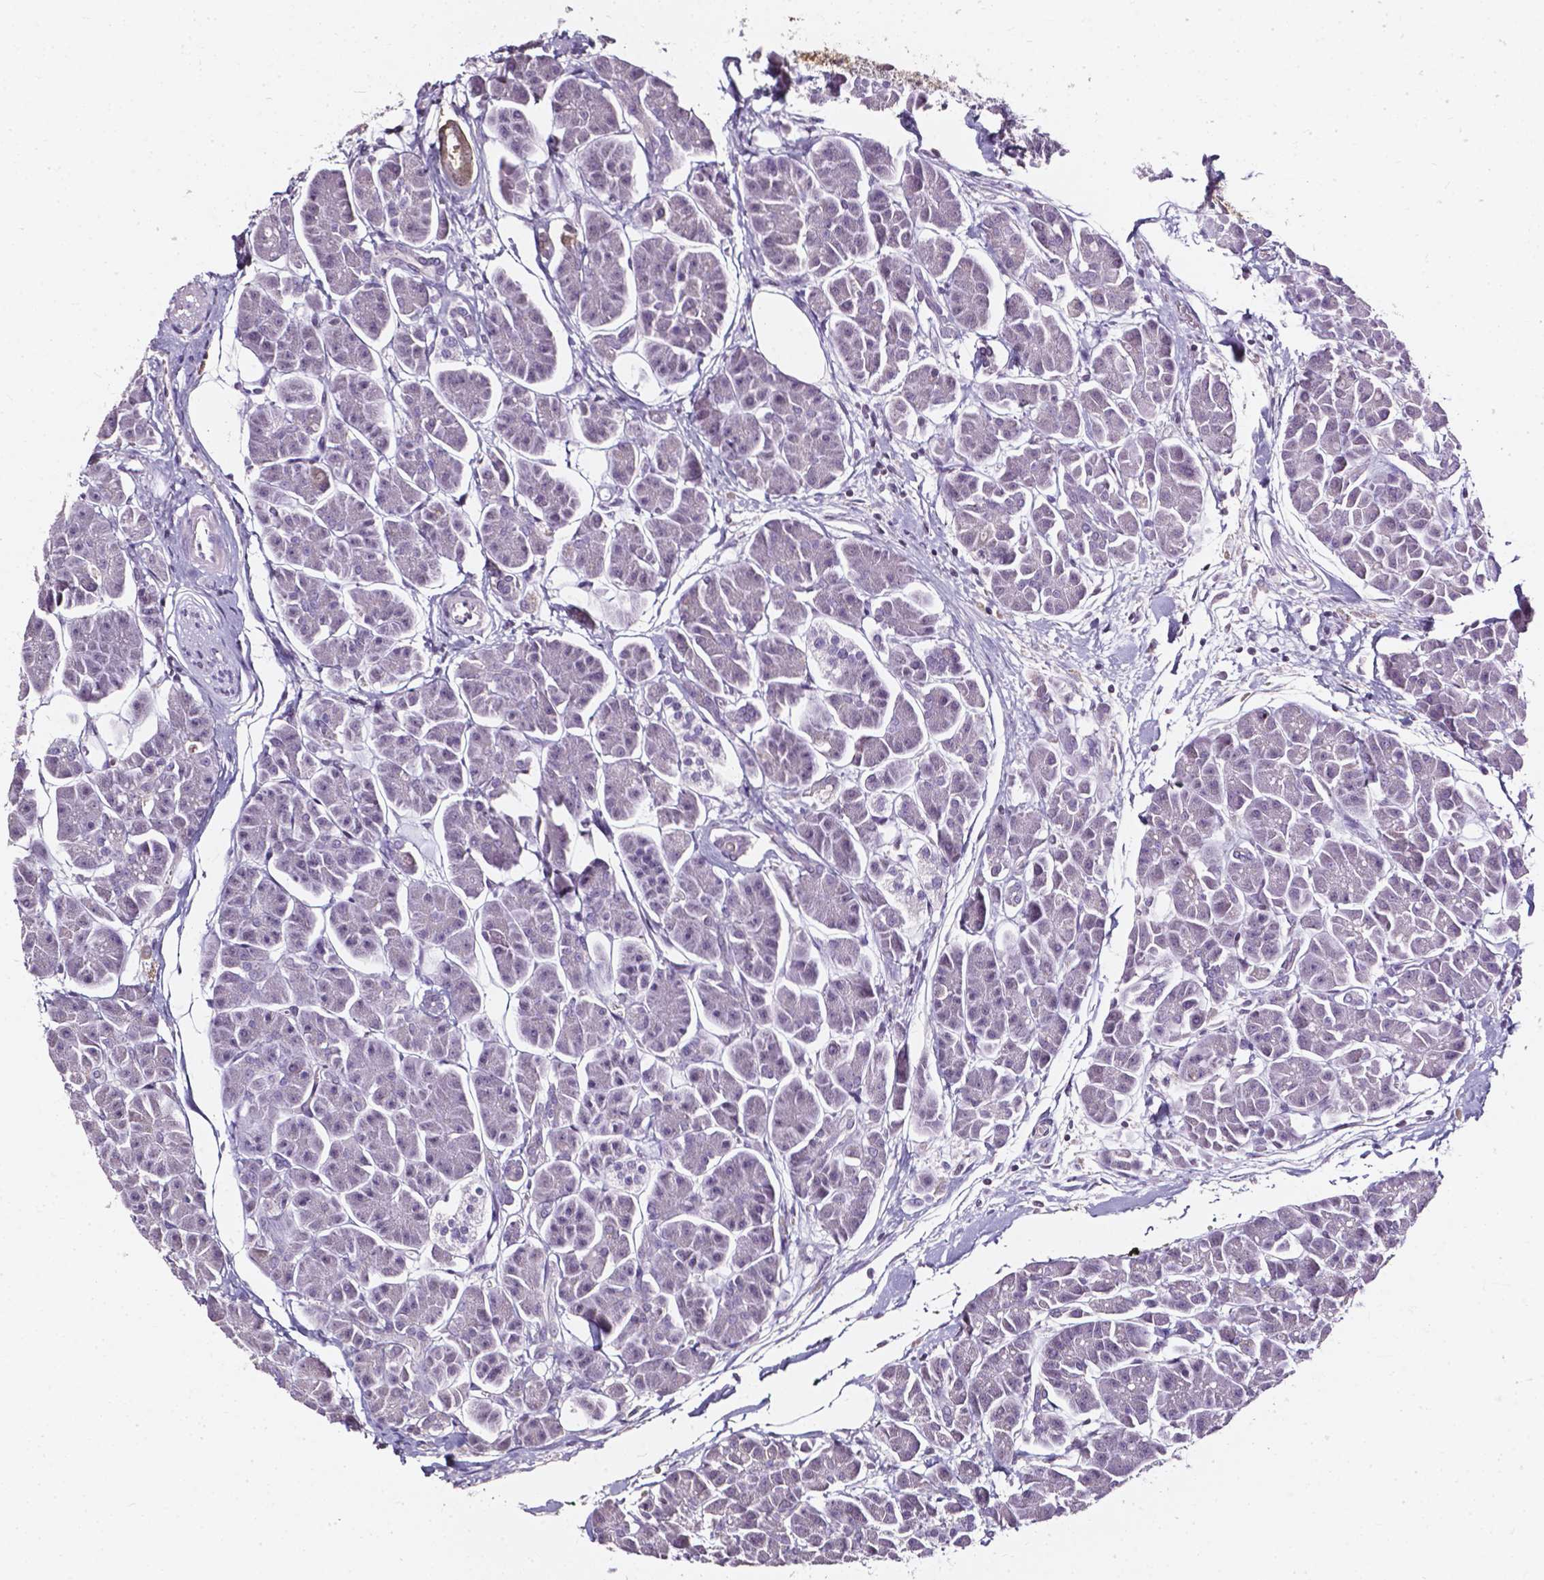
{"staining": {"intensity": "negative", "quantity": "none", "location": "none"}, "tissue": "pancreas", "cell_type": "Exocrine glandular cells", "image_type": "normal", "snomed": [{"axis": "morphology", "description": "Normal tissue, NOS"}, {"axis": "topography", "description": "Adipose tissue"}, {"axis": "topography", "description": "Pancreas"}, {"axis": "topography", "description": "Peripheral nerve tissue"}], "caption": "Immunohistochemistry of unremarkable human pancreas reveals no expression in exocrine glandular cells.", "gene": "AKR1B10", "patient": {"sex": "female", "age": 58}}